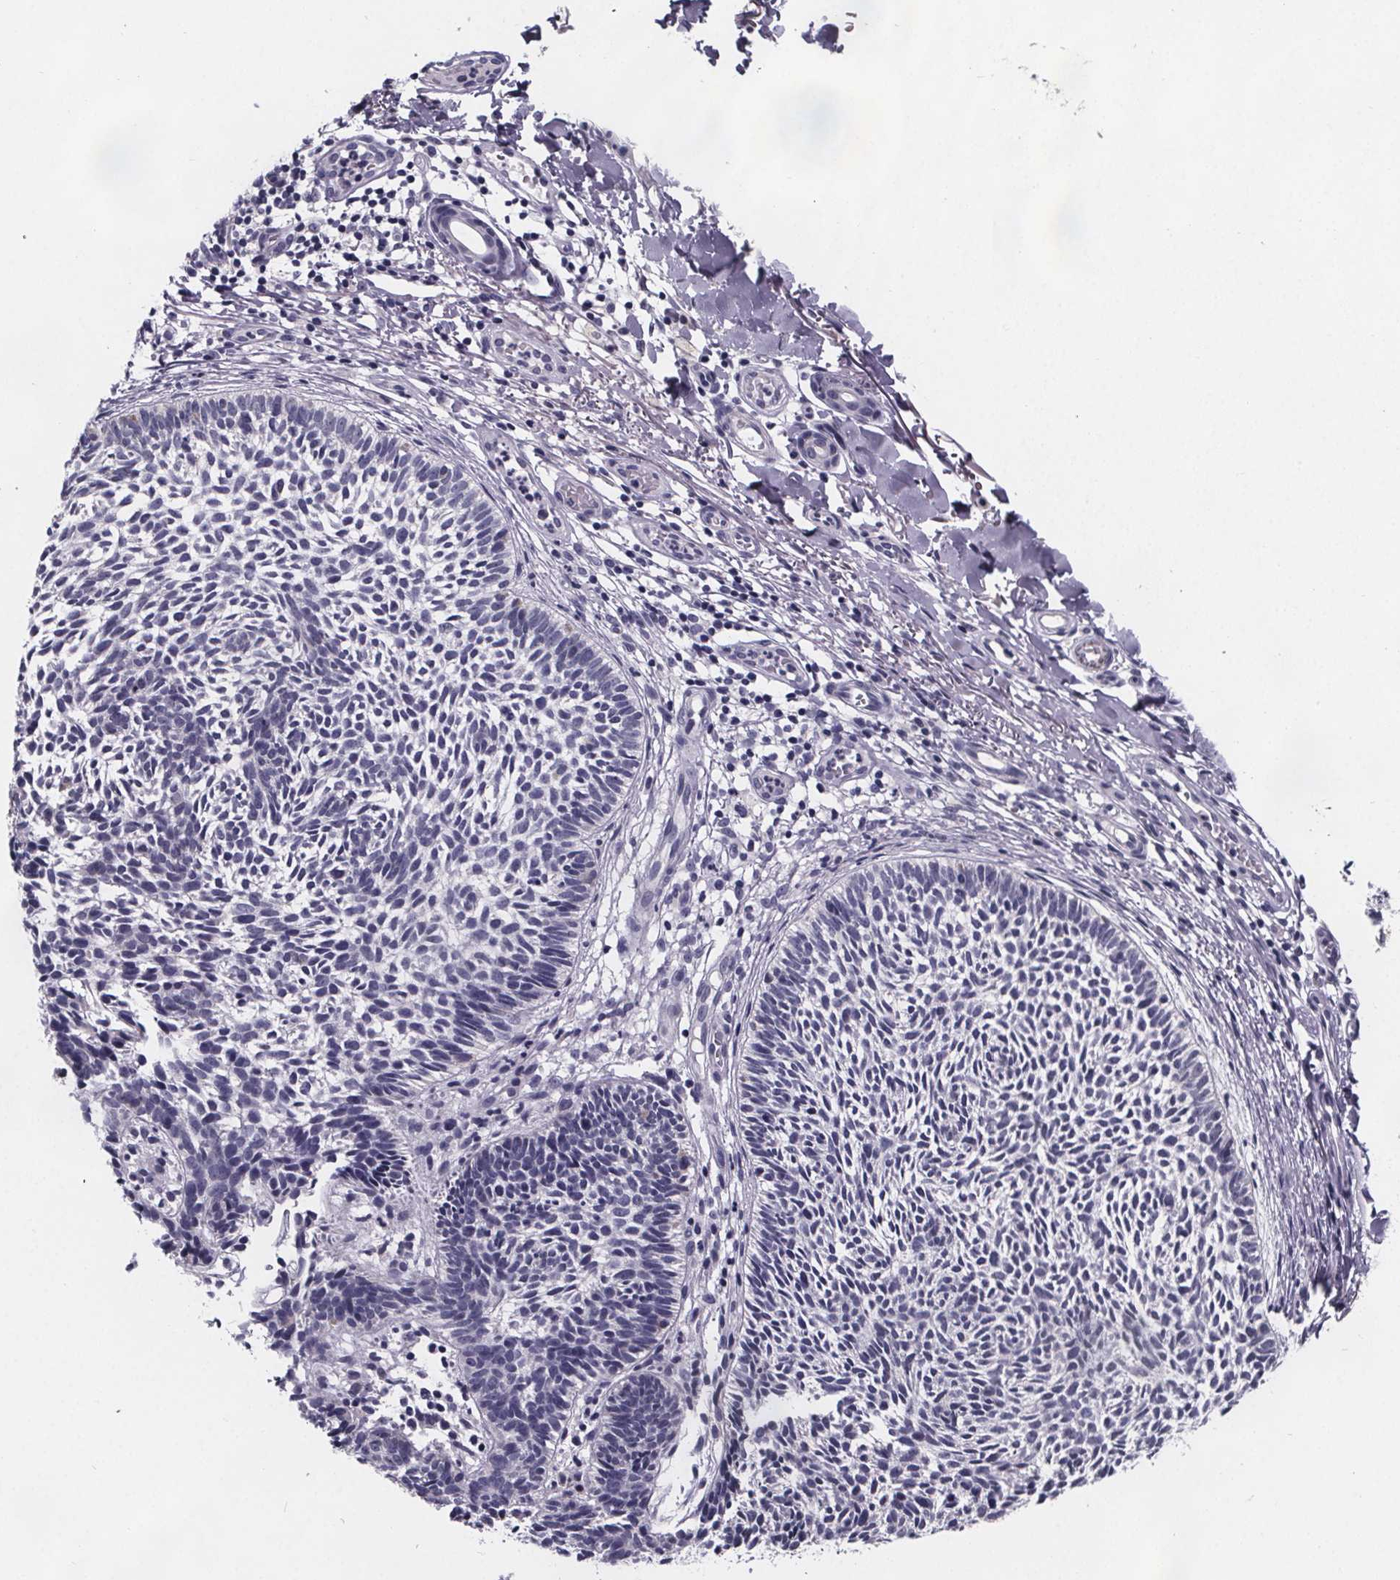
{"staining": {"intensity": "negative", "quantity": "none", "location": "none"}, "tissue": "skin cancer", "cell_type": "Tumor cells", "image_type": "cancer", "snomed": [{"axis": "morphology", "description": "Basal cell carcinoma"}, {"axis": "topography", "description": "Skin"}], "caption": "DAB immunohistochemical staining of skin cancer (basal cell carcinoma) shows no significant positivity in tumor cells. Nuclei are stained in blue.", "gene": "PAH", "patient": {"sex": "male", "age": 78}}